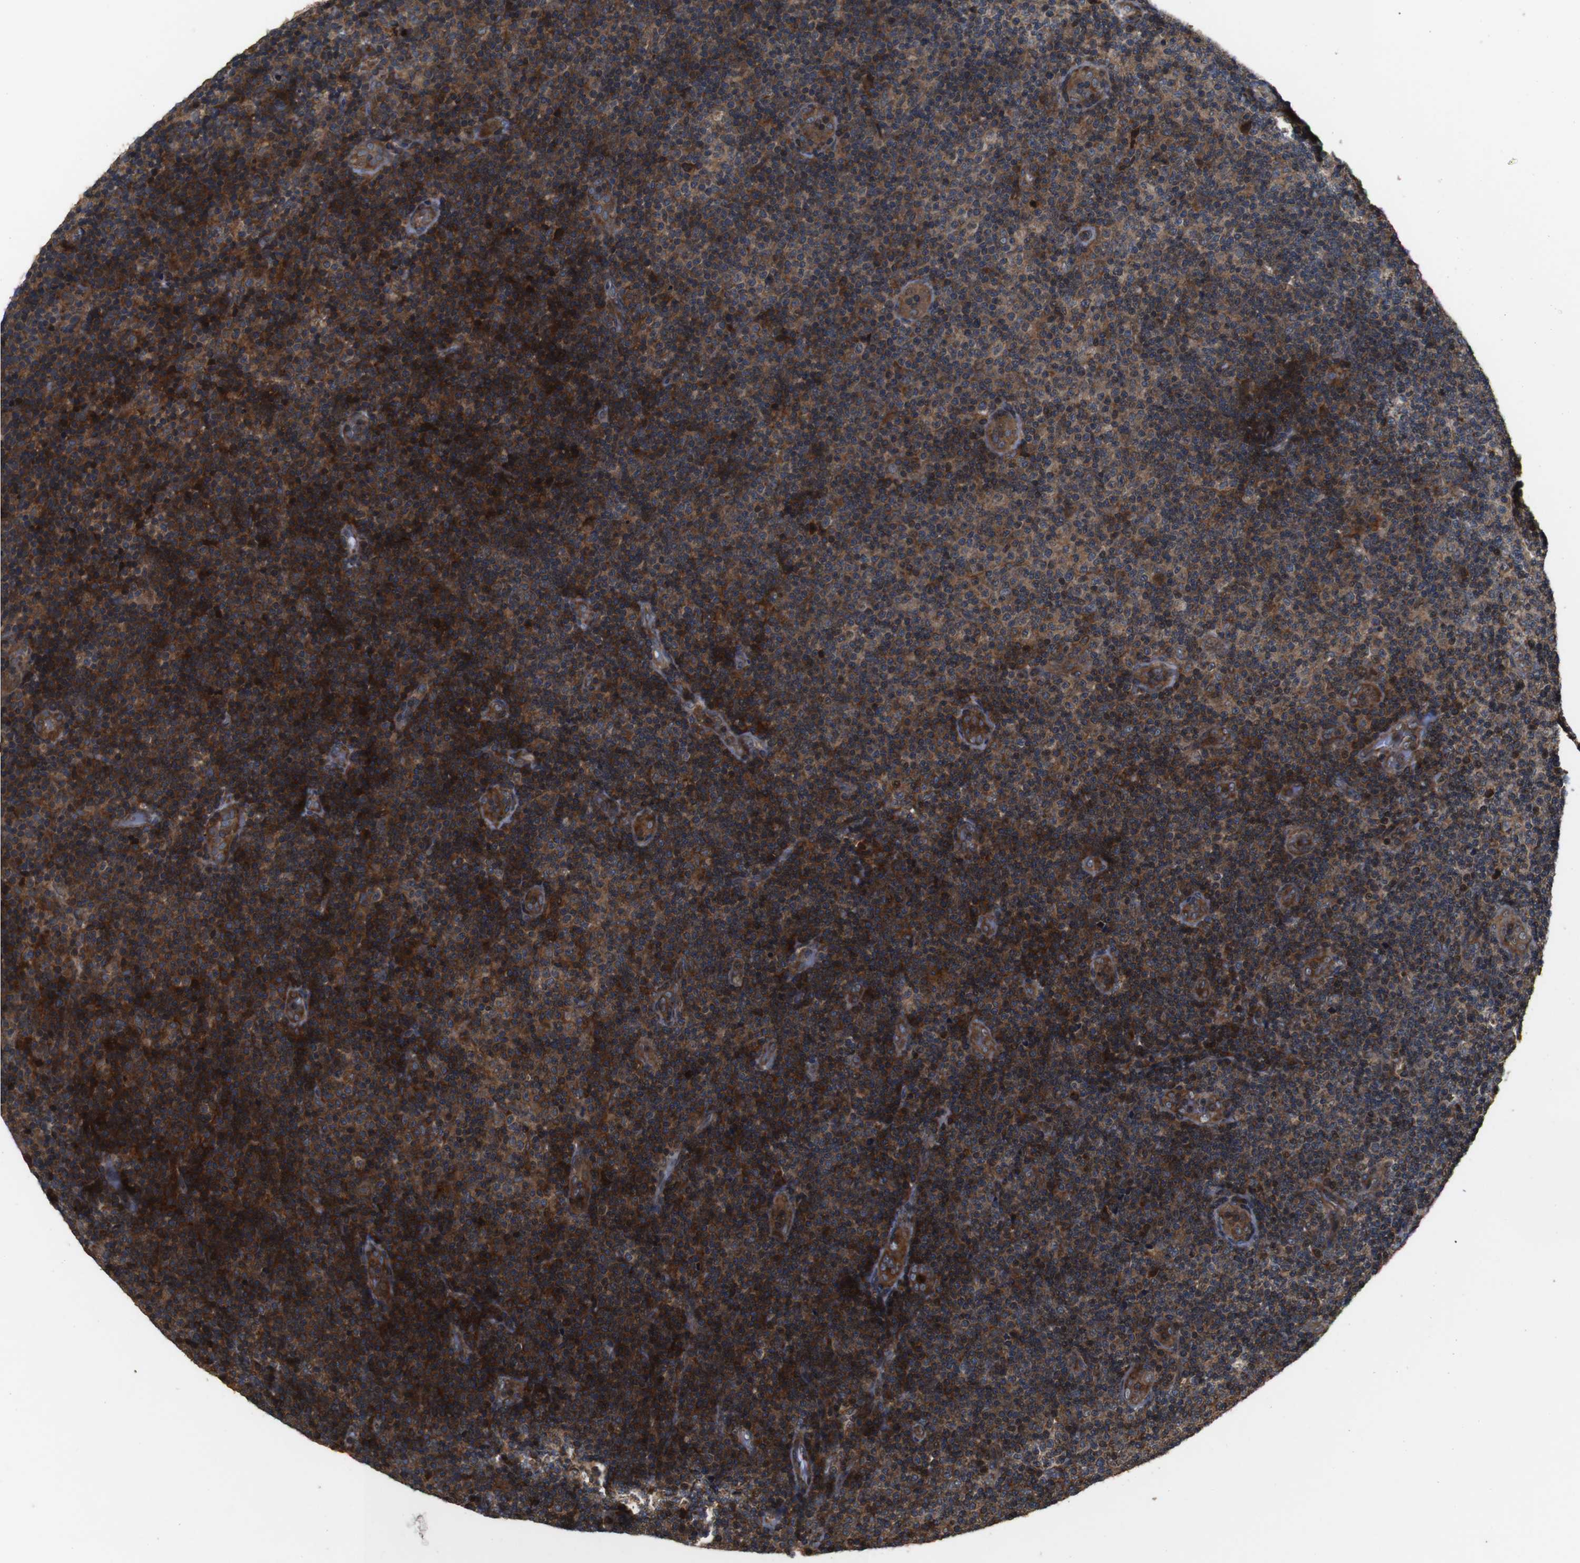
{"staining": {"intensity": "strong", "quantity": ">75%", "location": "cytoplasmic/membranous"}, "tissue": "lymphoma", "cell_type": "Tumor cells", "image_type": "cancer", "snomed": [{"axis": "morphology", "description": "Malignant lymphoma, non-Hodgkin's type, Low grade"}, {"axis": "topography", "description": "Lymph node"}], "caption": "Immunohistochemical staining of low-grade malignant lymphoma, non-Hodgkin's type exhibits high levels of strong cytoplasmic/membranous expression in about >75% of tumor cells. The staining was performed using DAB (3,3'-diaminobenzidine) to visualize the protein expression in brown, while the nuclei were stained in blue with hematoxylin (Magnification: 20x).", "gene": "SNN", "patient": {"sex": "male", "age": 83}}